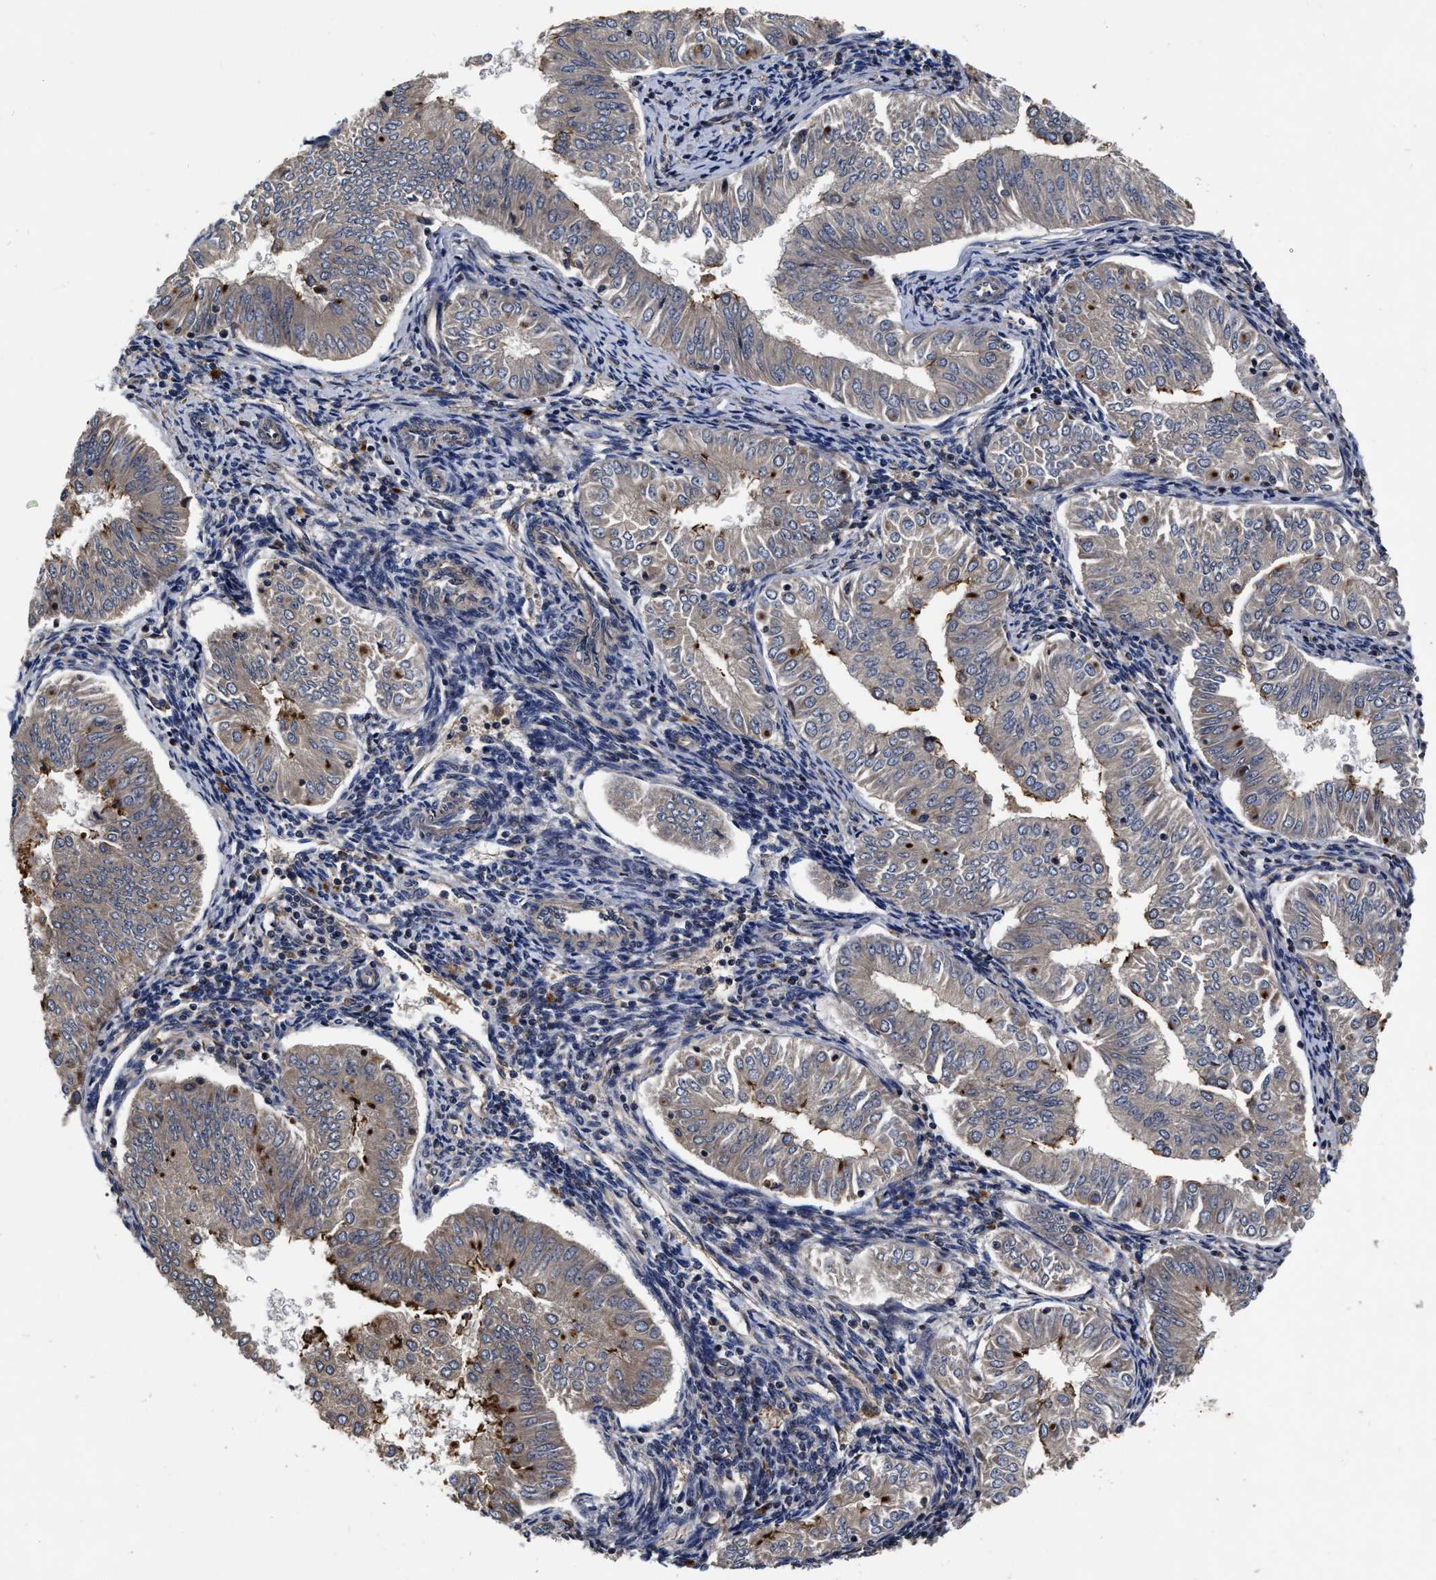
{"staining": {"intensity": "moderate", "quantity": "<25%", "location": "cytoplasmic/membranous"}, "tissue": "endometrial cancer", "cell_type": "Tumor cells", "image_type": "cancer", "snomed": [{"axis": "morphology", "description": "Normal tissue, NOS"}, {"axis": "morphology", "description": "Adenocarcinoma, NOS"}, {"axis": "topography", "description": "Endometrium"}], "caption": "Tumor cells reveal low levels of moderate cytoplasmic/membranous positivity in about <25% of cells in adenocarcinoma (endometrial). (DAB (3,3'-diaminobenzidine) = brown stain, brightfield microscopy at high magnification).", "gene": "ABCG8", "patient": {"sex": "female", "age": 53}}